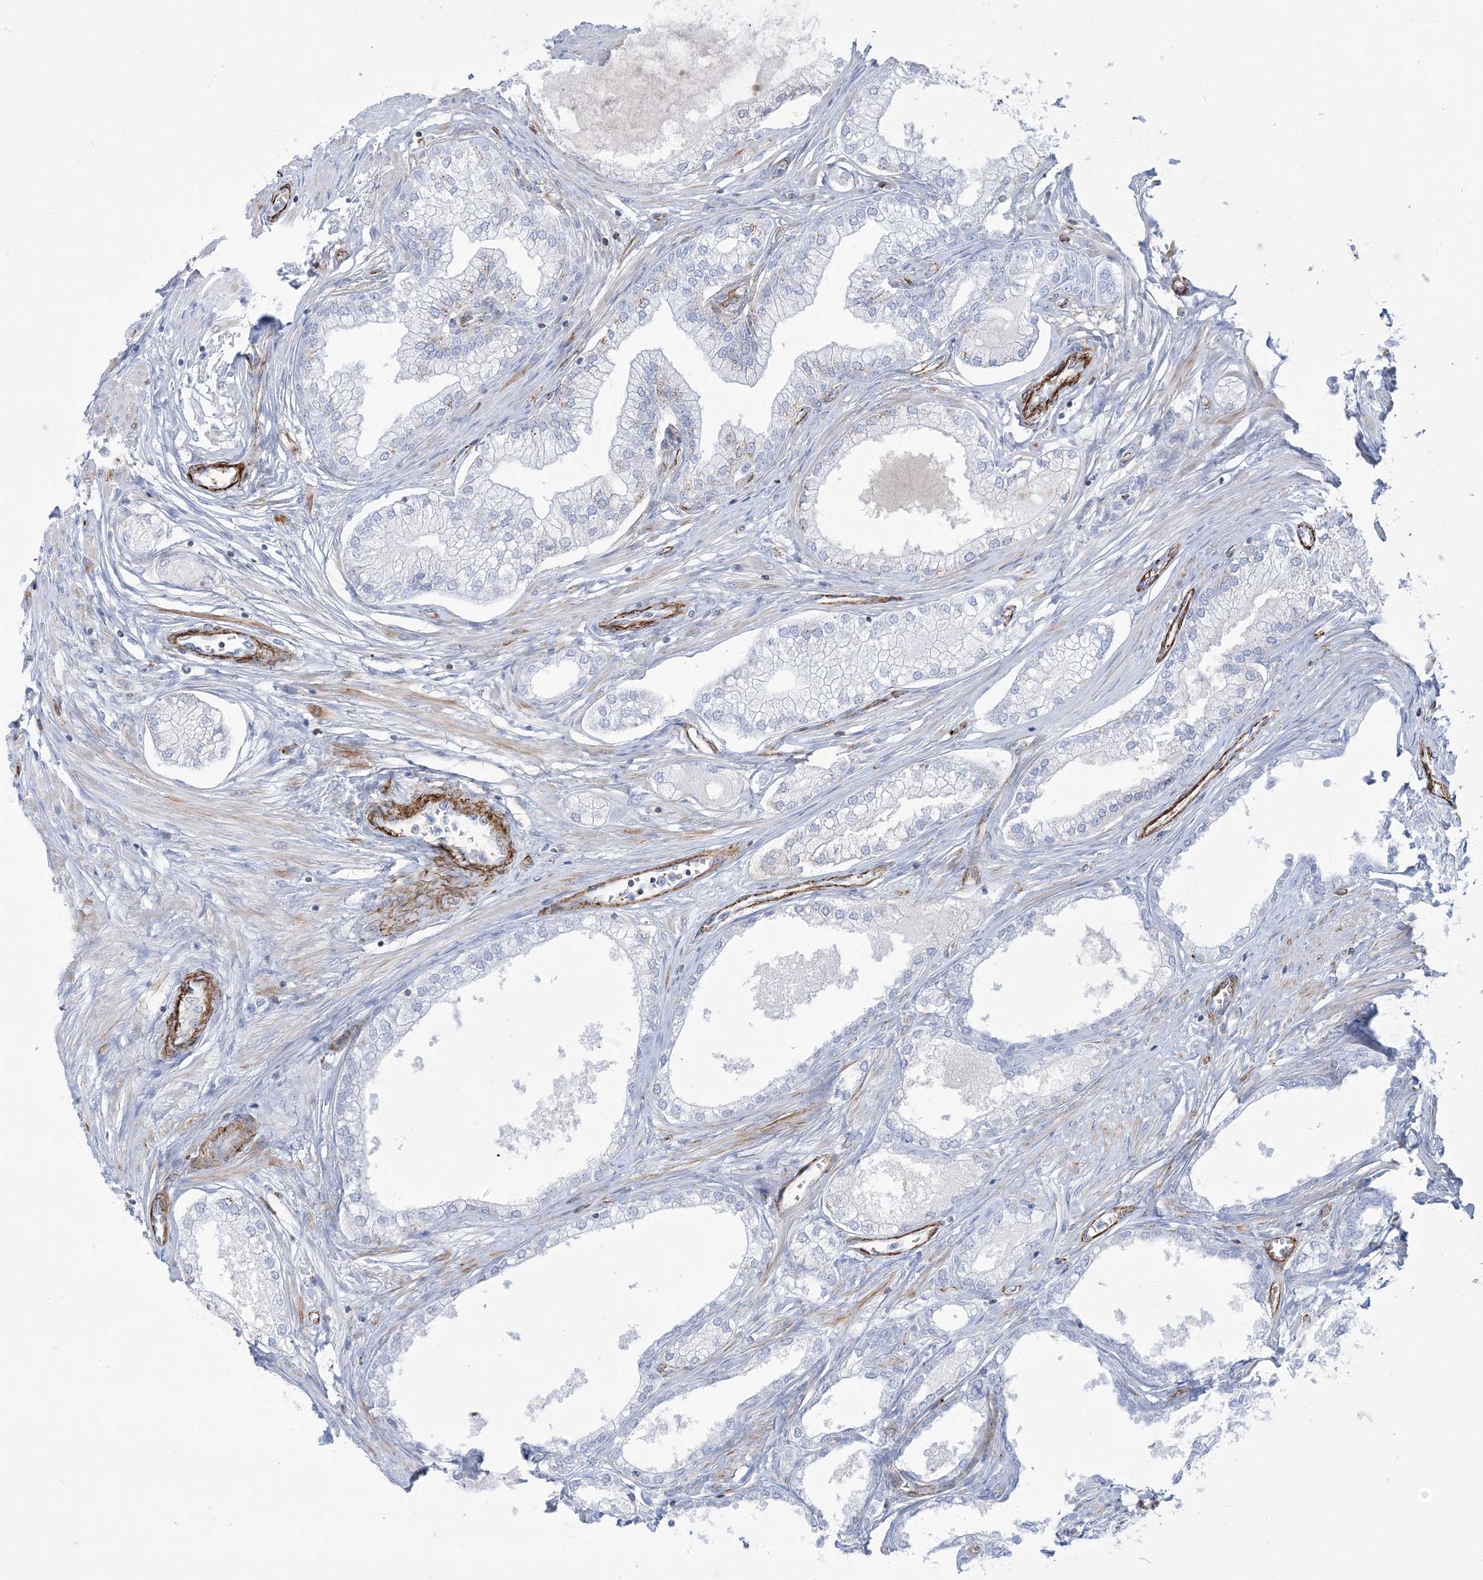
{"staining": {"intensity": "negative", "quantity": "none", "location": "none"}, "tissue": "prostate", "cell_type": "Glandular cells", "image_type": "normal", "snomed": [{"axis": "morphology", "description": "Normal tissue, NOS"}, {"axis": "morphology", "description": "Urothelial carcinoma, Low grade"}, {"axis": "topography", "description": "Urinary bladder"}, {"axis": "topography", "description": "Prostate"}], "caption": "IHC micrograph of benign prostate: prostate stained with DAB shows no significant protein staining in glandular cells. (Stains: DAB (3,3'-diaminobenzidine) immunohistochemistry with hematoxylin counter stain, Microscopy: brightfield microscopy at high magnification).", "gene": "B3GNT7", "patient": {"sex": "male", "age": 60}}